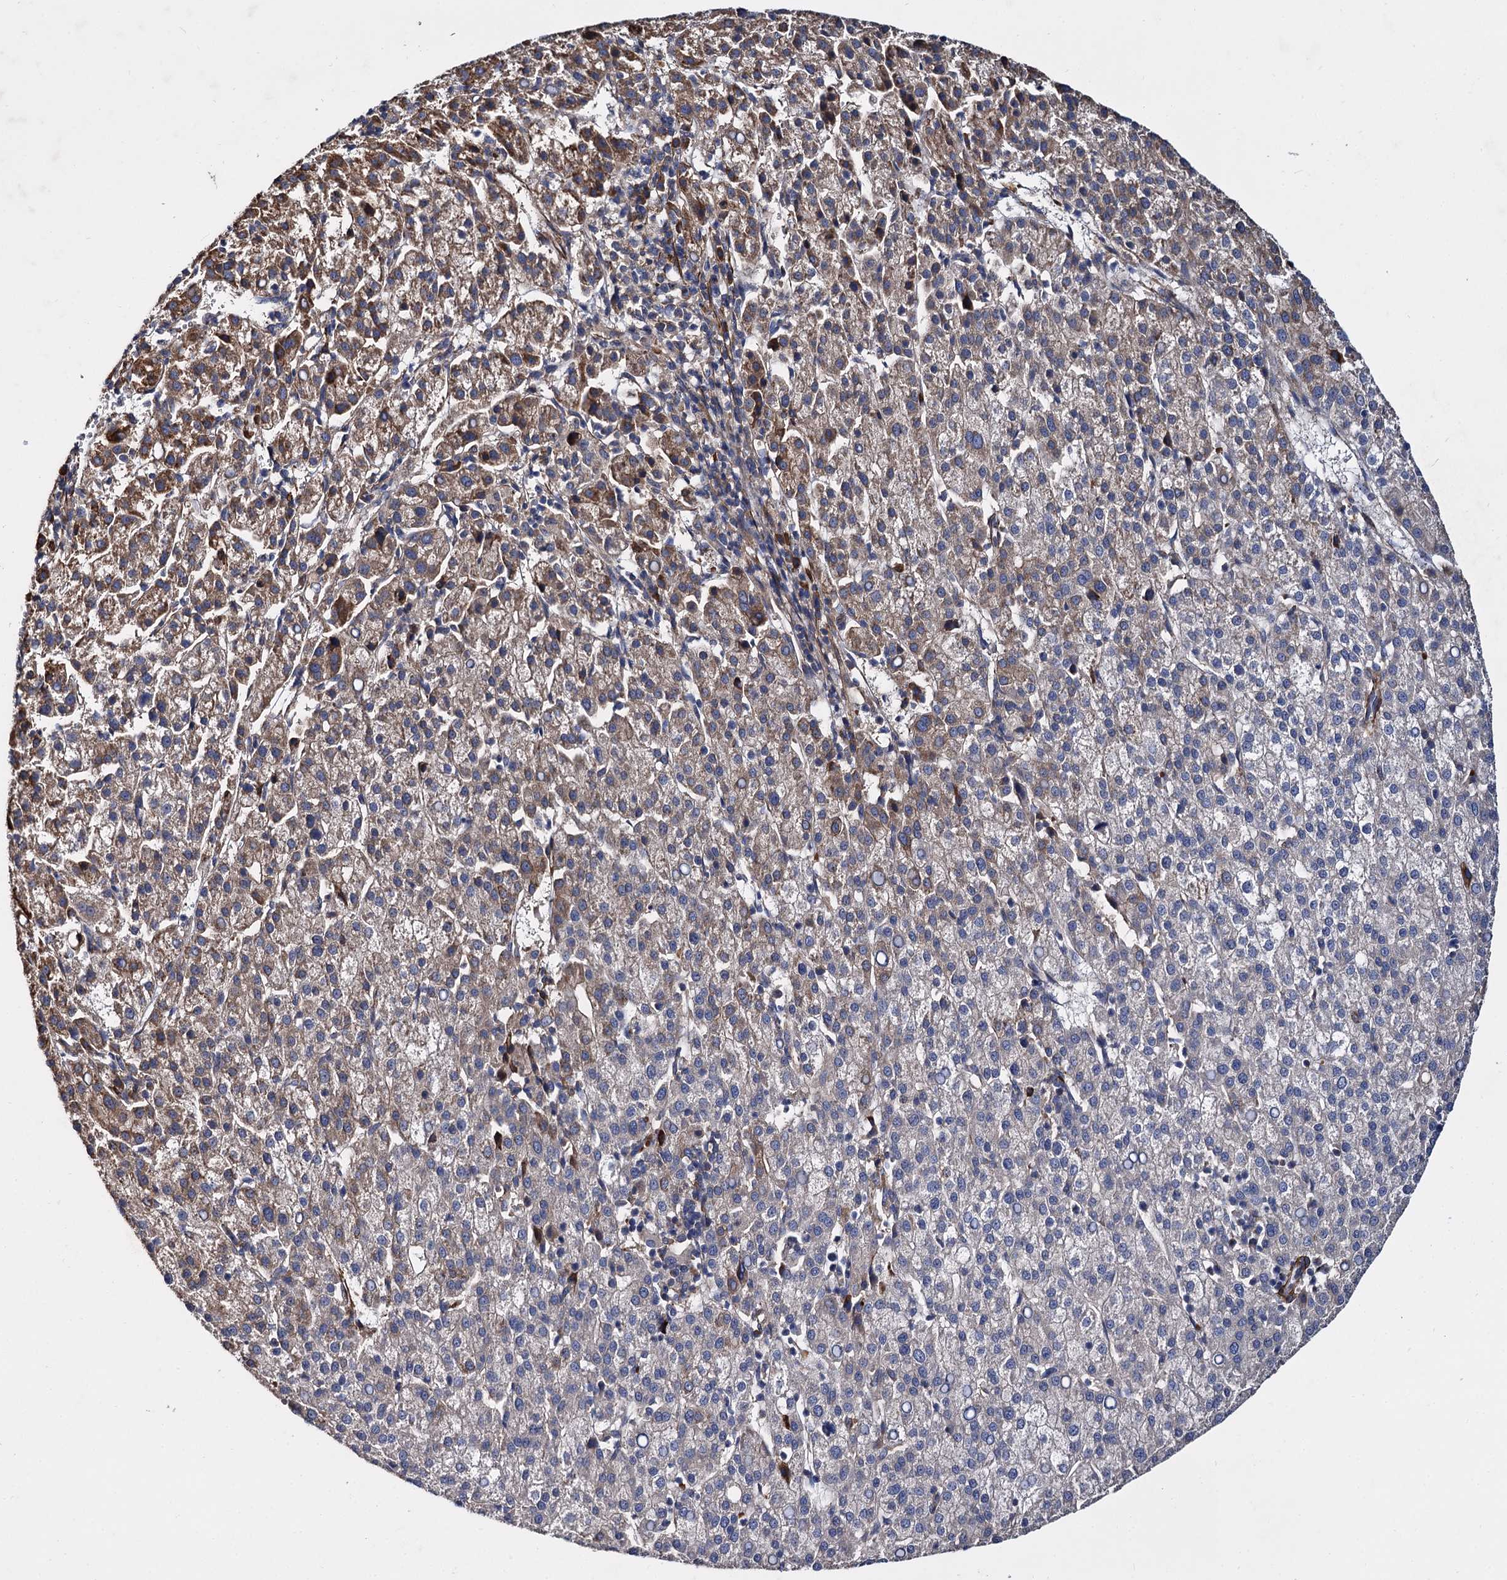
{"staining": {"intensity": "moderate", "quantity": "<25%", "location": "cytoplasmic/membranous"}, "tissue": "liver cancer", "cell_type": "Tumor cells", "image_type": "cancer", "snomed": [{"axis": "morphology", "description": "Carcinoma, Hepatocellular, NOS"}, {"axis": "topography", "description": "Liver"}], "caption": "High-power microscopy captured an IHC histopathology image of liver hepatocellular carcinoma, revealing moderate cytoplasmic/membranous positivity in approximately <25% of tumor cells.", "gene": "ISM2", "patient": {"sex": "female", "age": 58}}